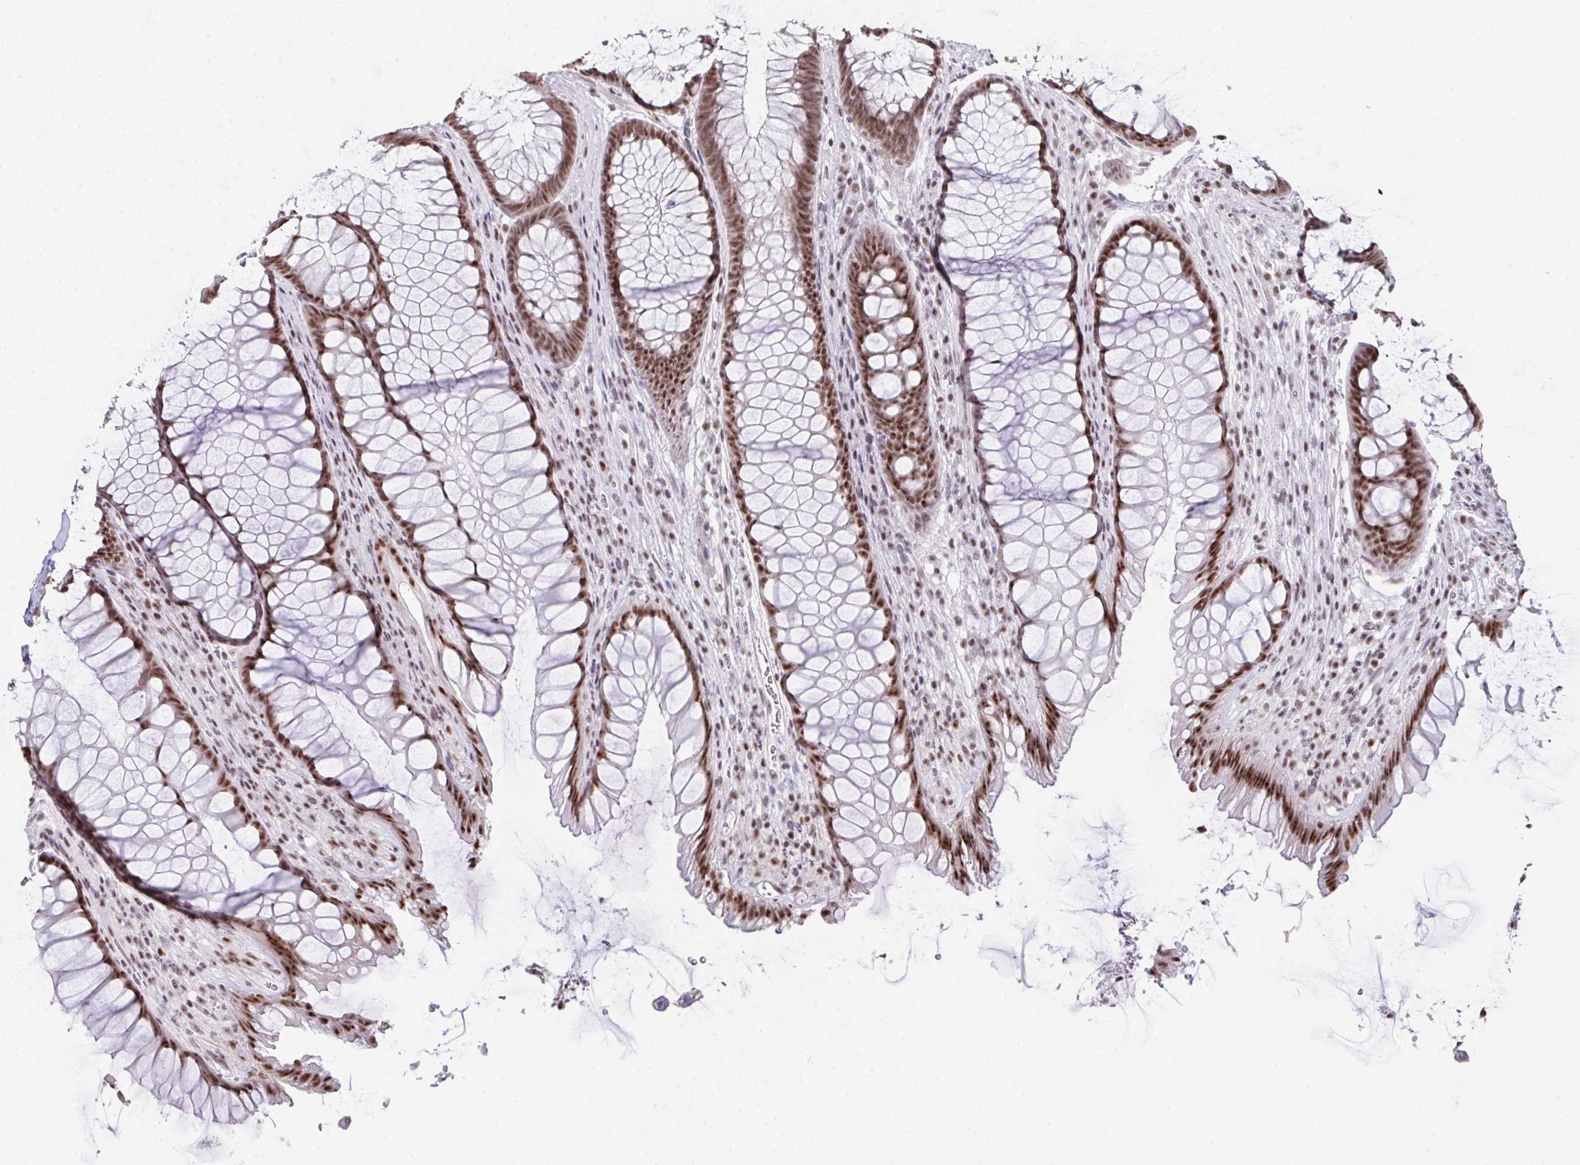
{"staining": {"intensity": "moderate", "quantity": ">75%", "location": "nuclear"}, "tissue": "rectum", "cell_type": "Glandular cells", "image_type": "normal", "snomed": [{"axis": "morphology", "description": "Normal tissue, NOS"}, {"axis": "topography", "description": "Rectum"}], "caption": "A high-resolution image shows IHC staining of normal rectum, which reveals moderate nuclear staining in about >75% of glandular cells.", "gene": "ZNF800", "patient": {"sex": "male", "age": 53}}